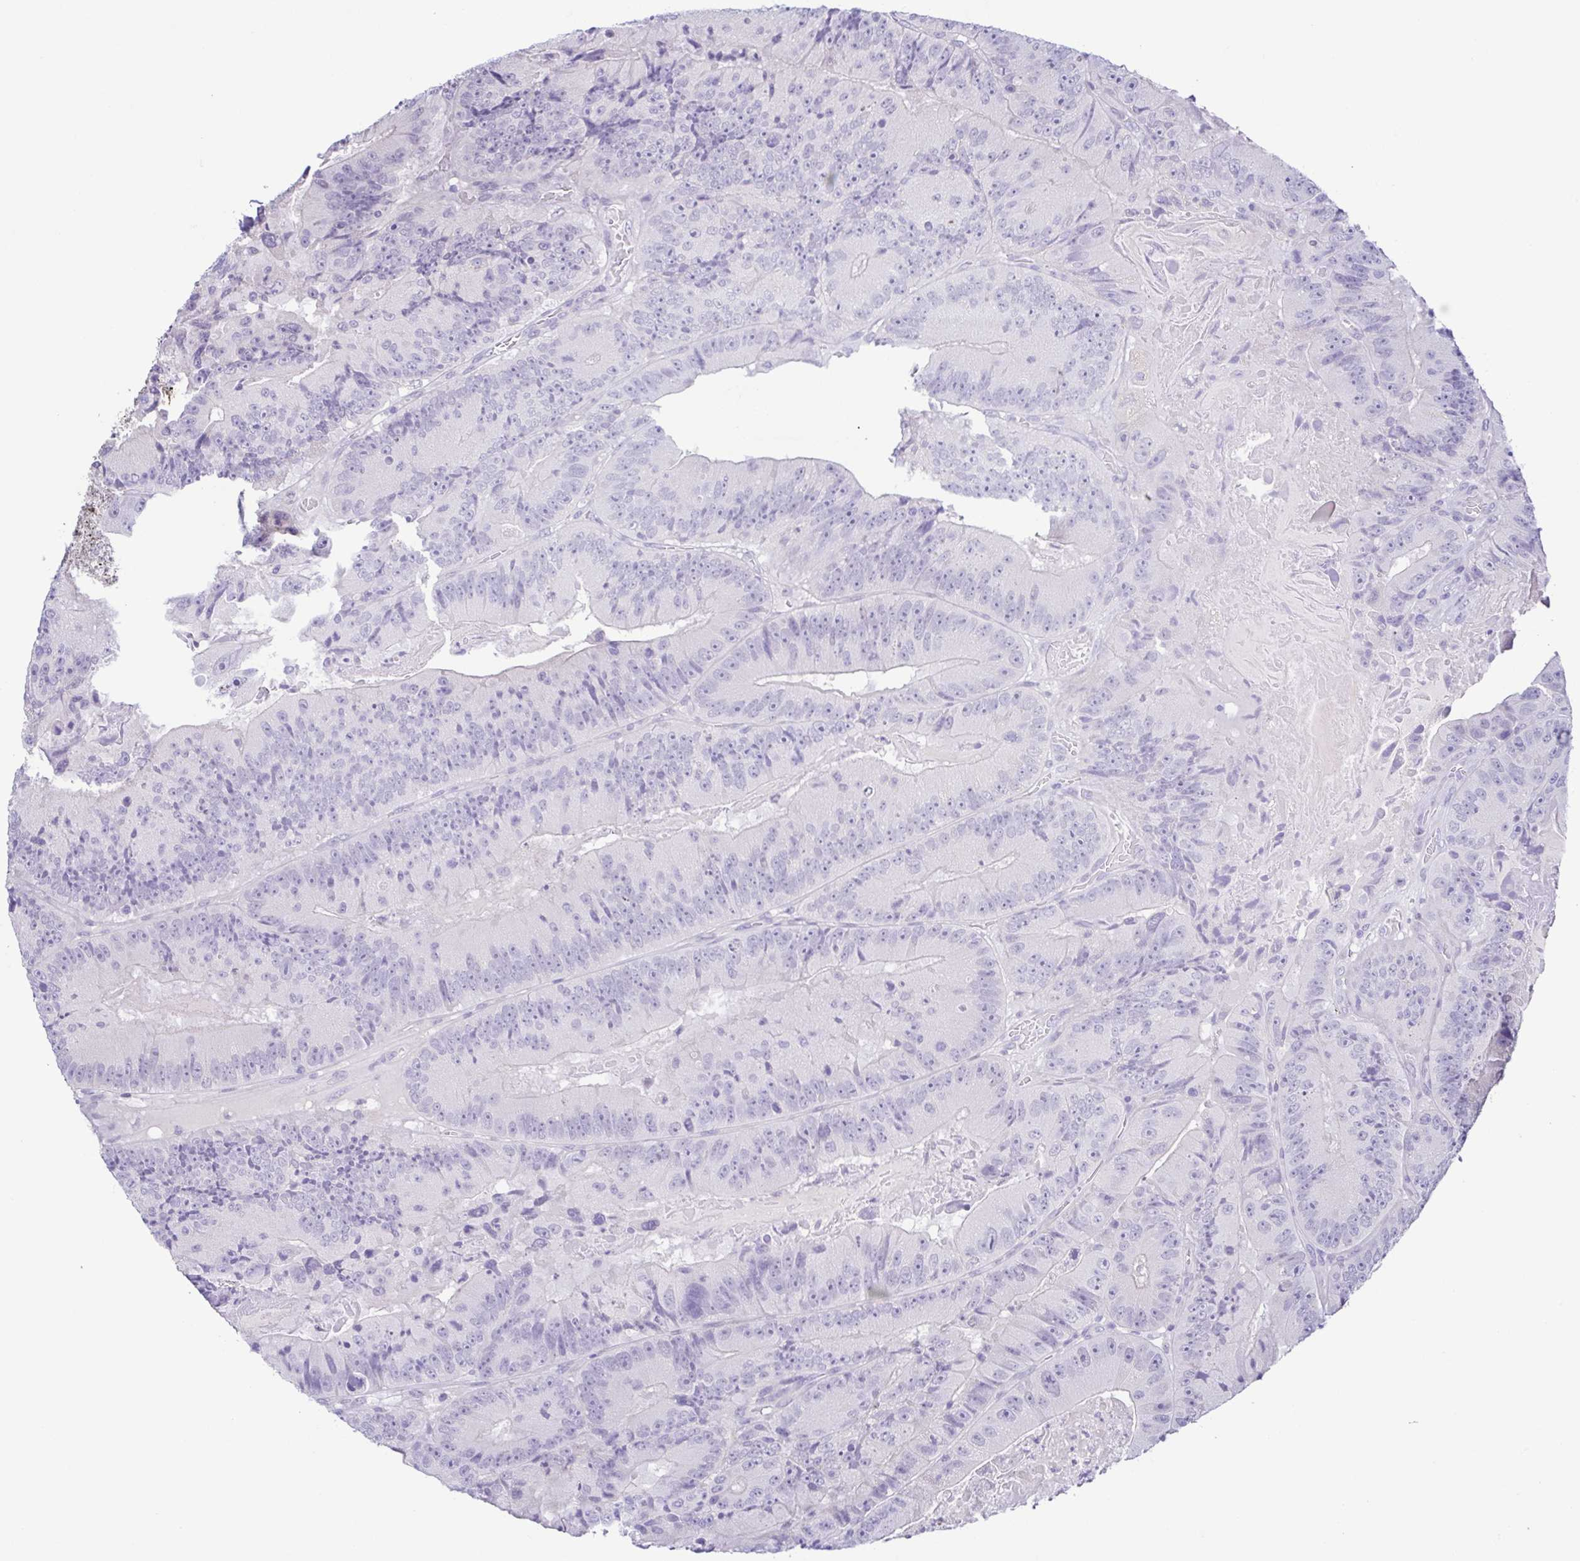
{"staining": {"intensity": "negative", "quantity": "none", "location": "none"}, "tissue": "colorectal cancer", "cell_type": "Tumor cells", "image_type": "cancer", "snomed": [{"axis": "morphology", "description": "Adenocarcinoma, NOS"}, {"axis": "topography", "description": "Colon"}], "caption": "Immunohistochemistry (IHC) of human colorectal adenocarcinoma reveals no positivity in tumor cells.", "gene": "TERT", "patient": {"sex": "female", "age": 86}}